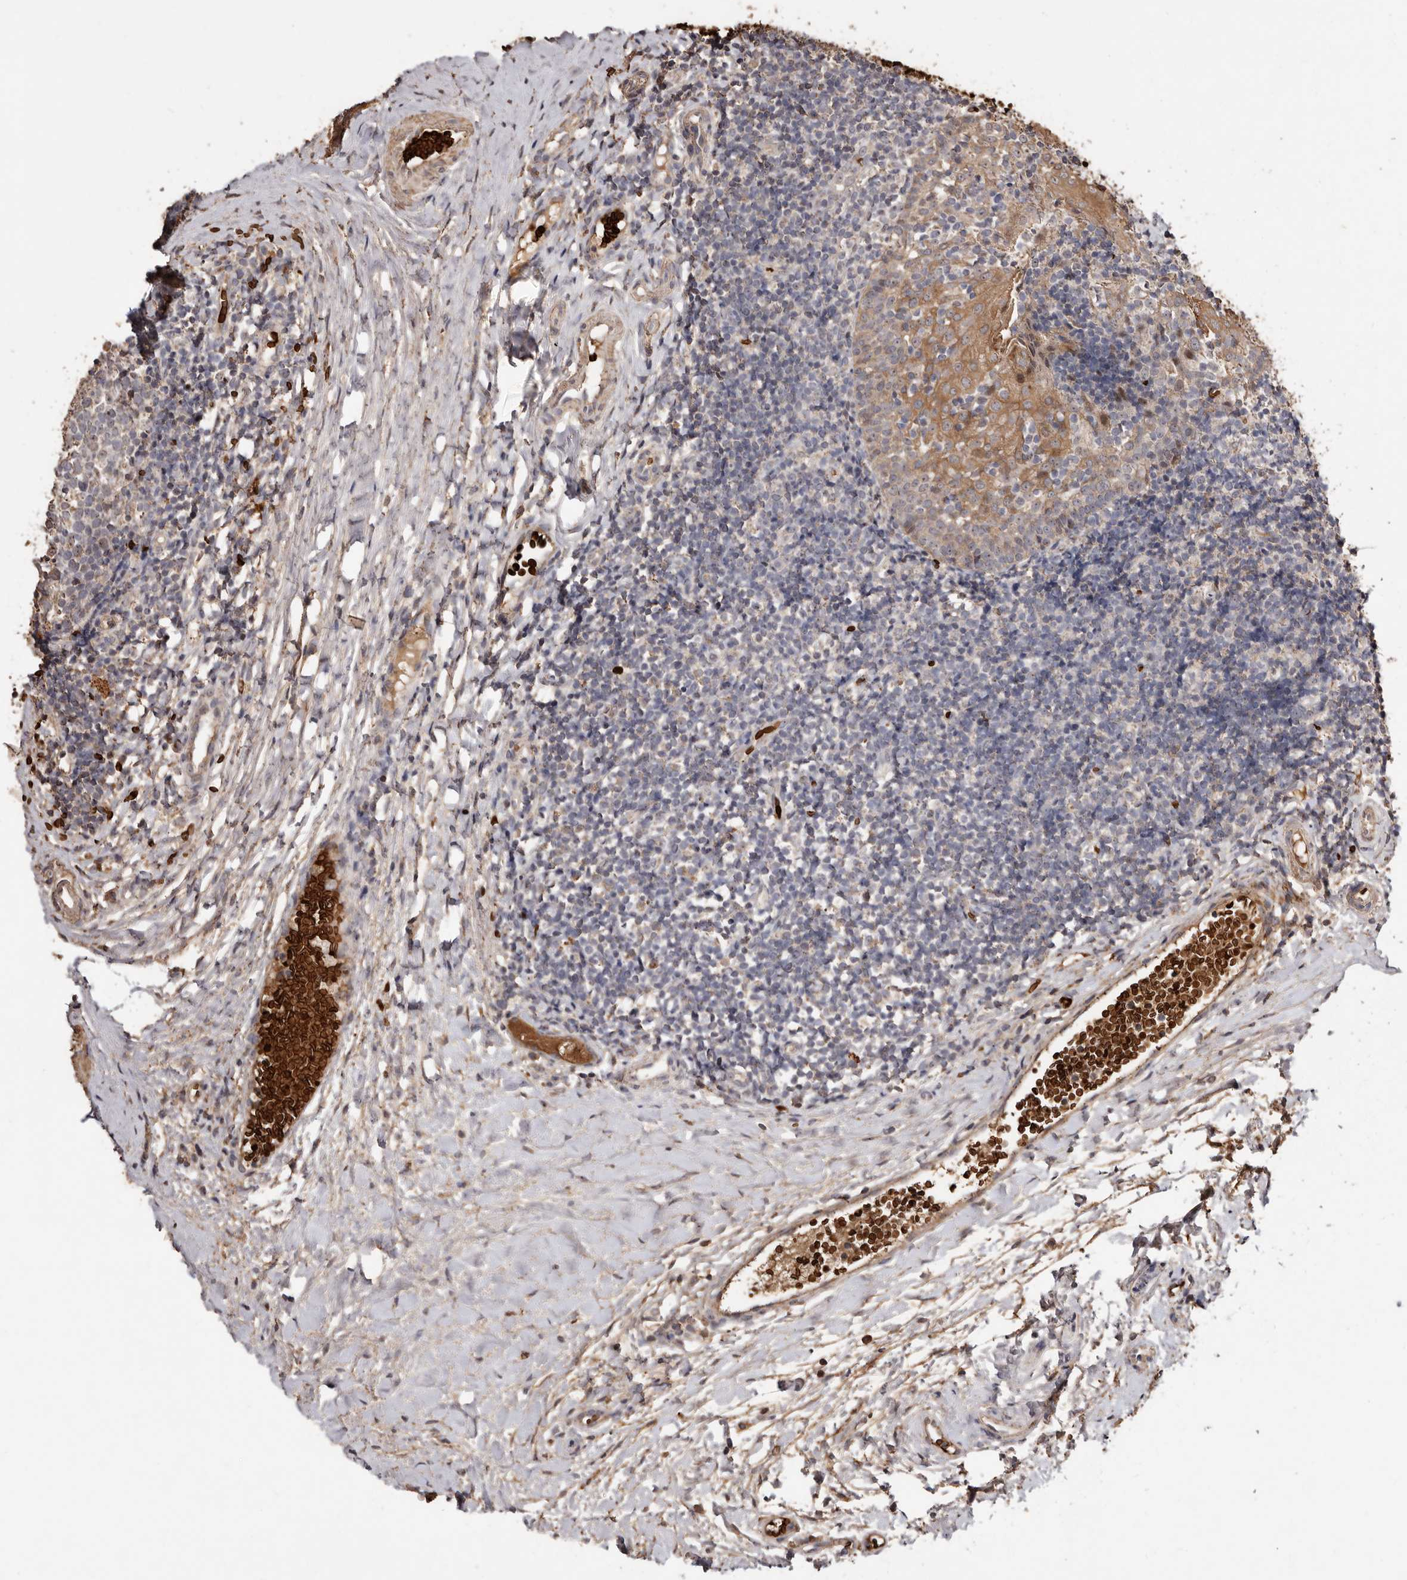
{"staining": {"intensity": "negative", "quantity": "none", "location": "none"}, "tissue": "tonsil", "cell_type": "Germinal center cells", "image_type": "normal", "snomed": [{"axis": "morphology", "description": "Normal tissue, NOS"}, {"axis": "topography", "description": "Tonsil"}], "caption": "This is a image of immunohistochemistry staining of benign tonsil, which shows no positivity in germinal center cells. (IHC, brightfield microscopy, high magnification).", "gene": "GRAMD2A", "patient": {"sex": "female", "age": 19}}